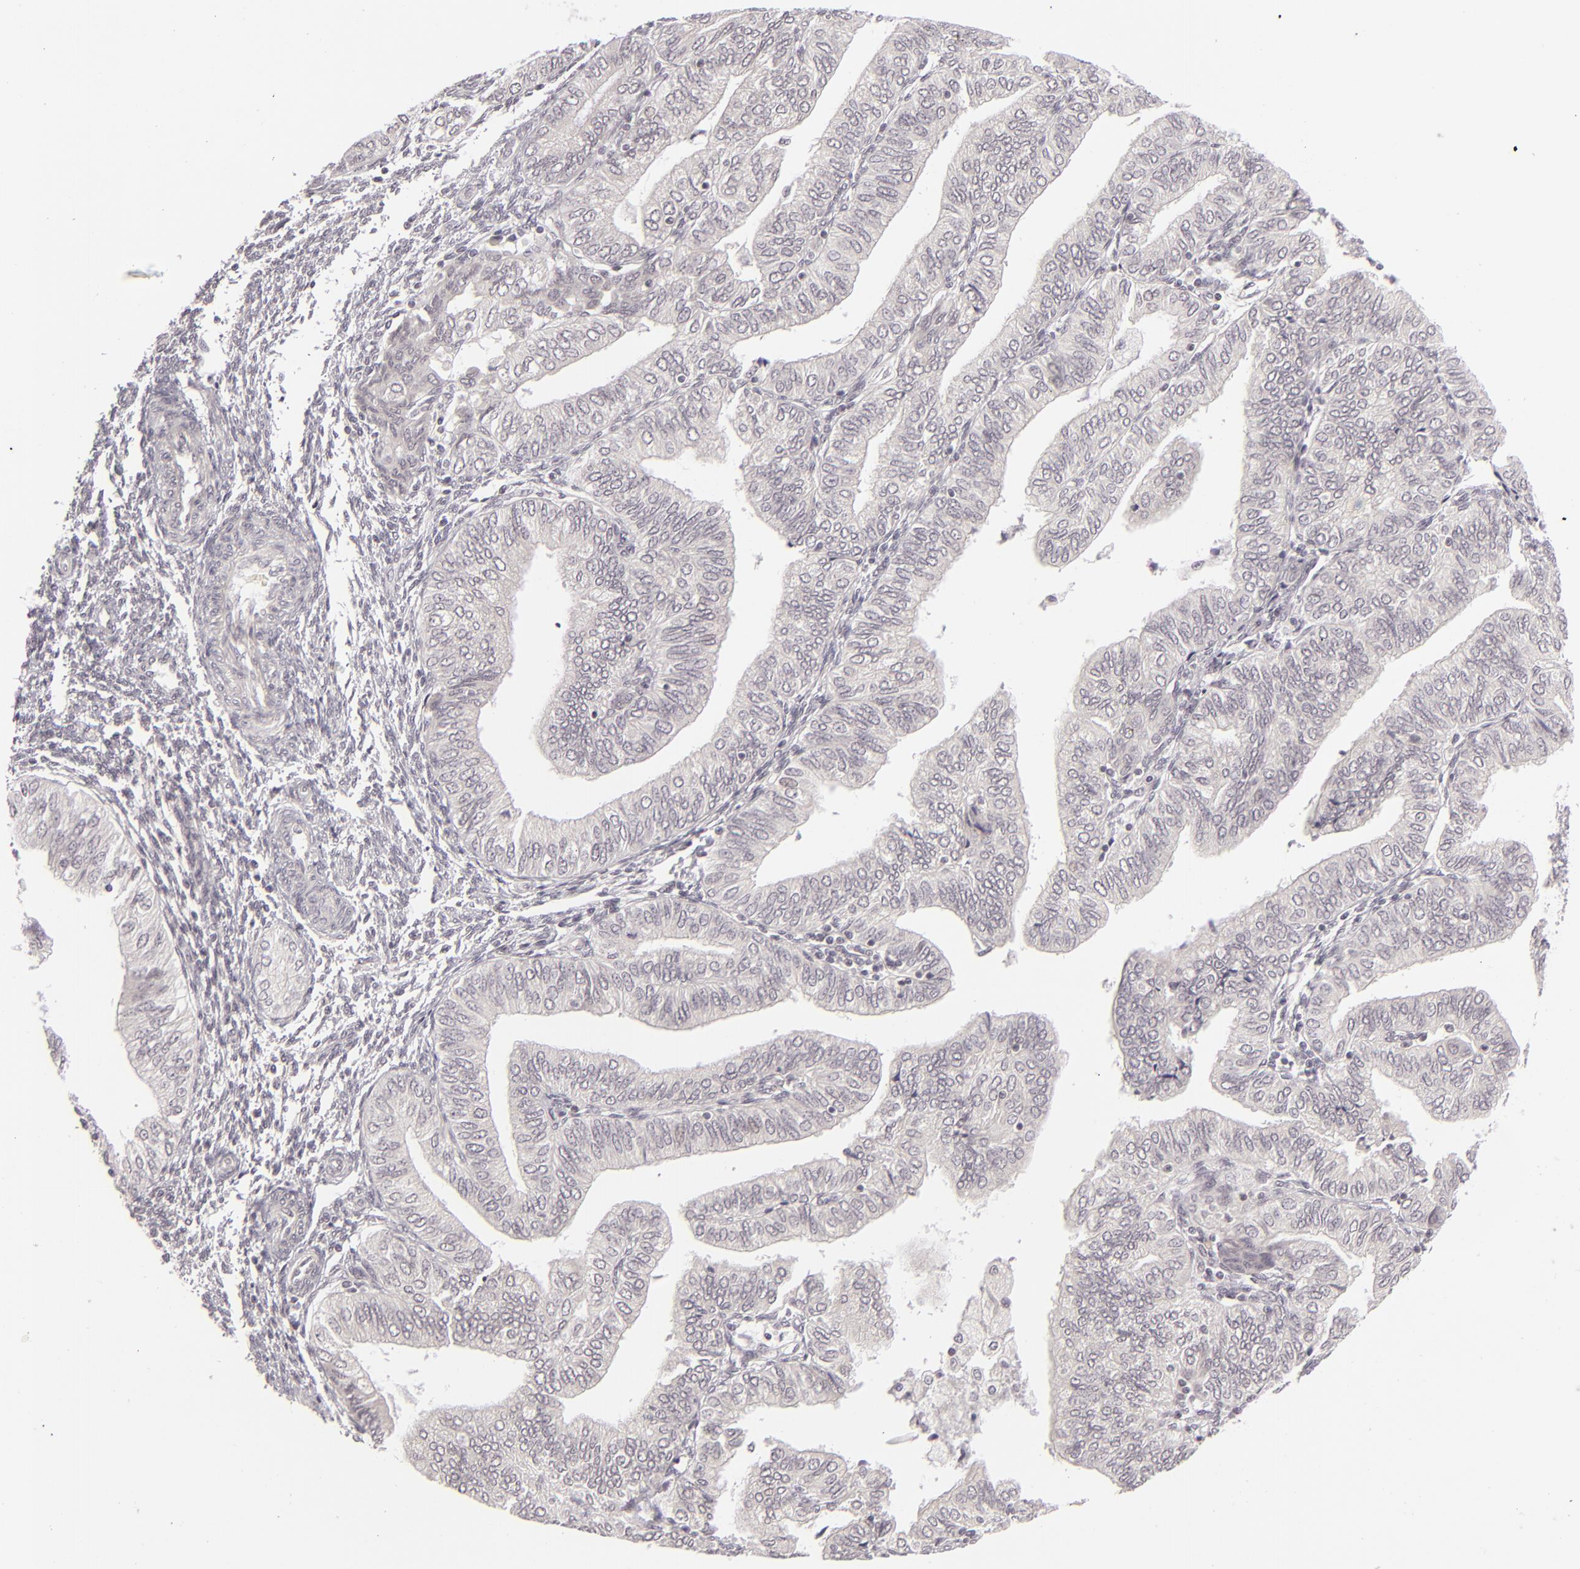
{"staining": {"intensity": "negative", "quantity": "none", "location": "none"}, "tissue": "endometrial cancer", "cell_type": "Tumor cells", "image_type": "cancer", "snomed": [{"axis": "morphology", "description": "Adenocarcinoma, NOS"}, {"axis": "topography", "description": "Endometrium"}], "caption": "This photomicrograph is of endometrial adenocarcinoma stained with IHC to label a protein in brown with the nuclei are counter-stained blue. There is no expression in tumor cells. (Brightfield microscopy of DAB immunohistochemistry (IHC) at high magnification).", "gene": "DLG3", "patient": {"sex": "female", "age": 51}}